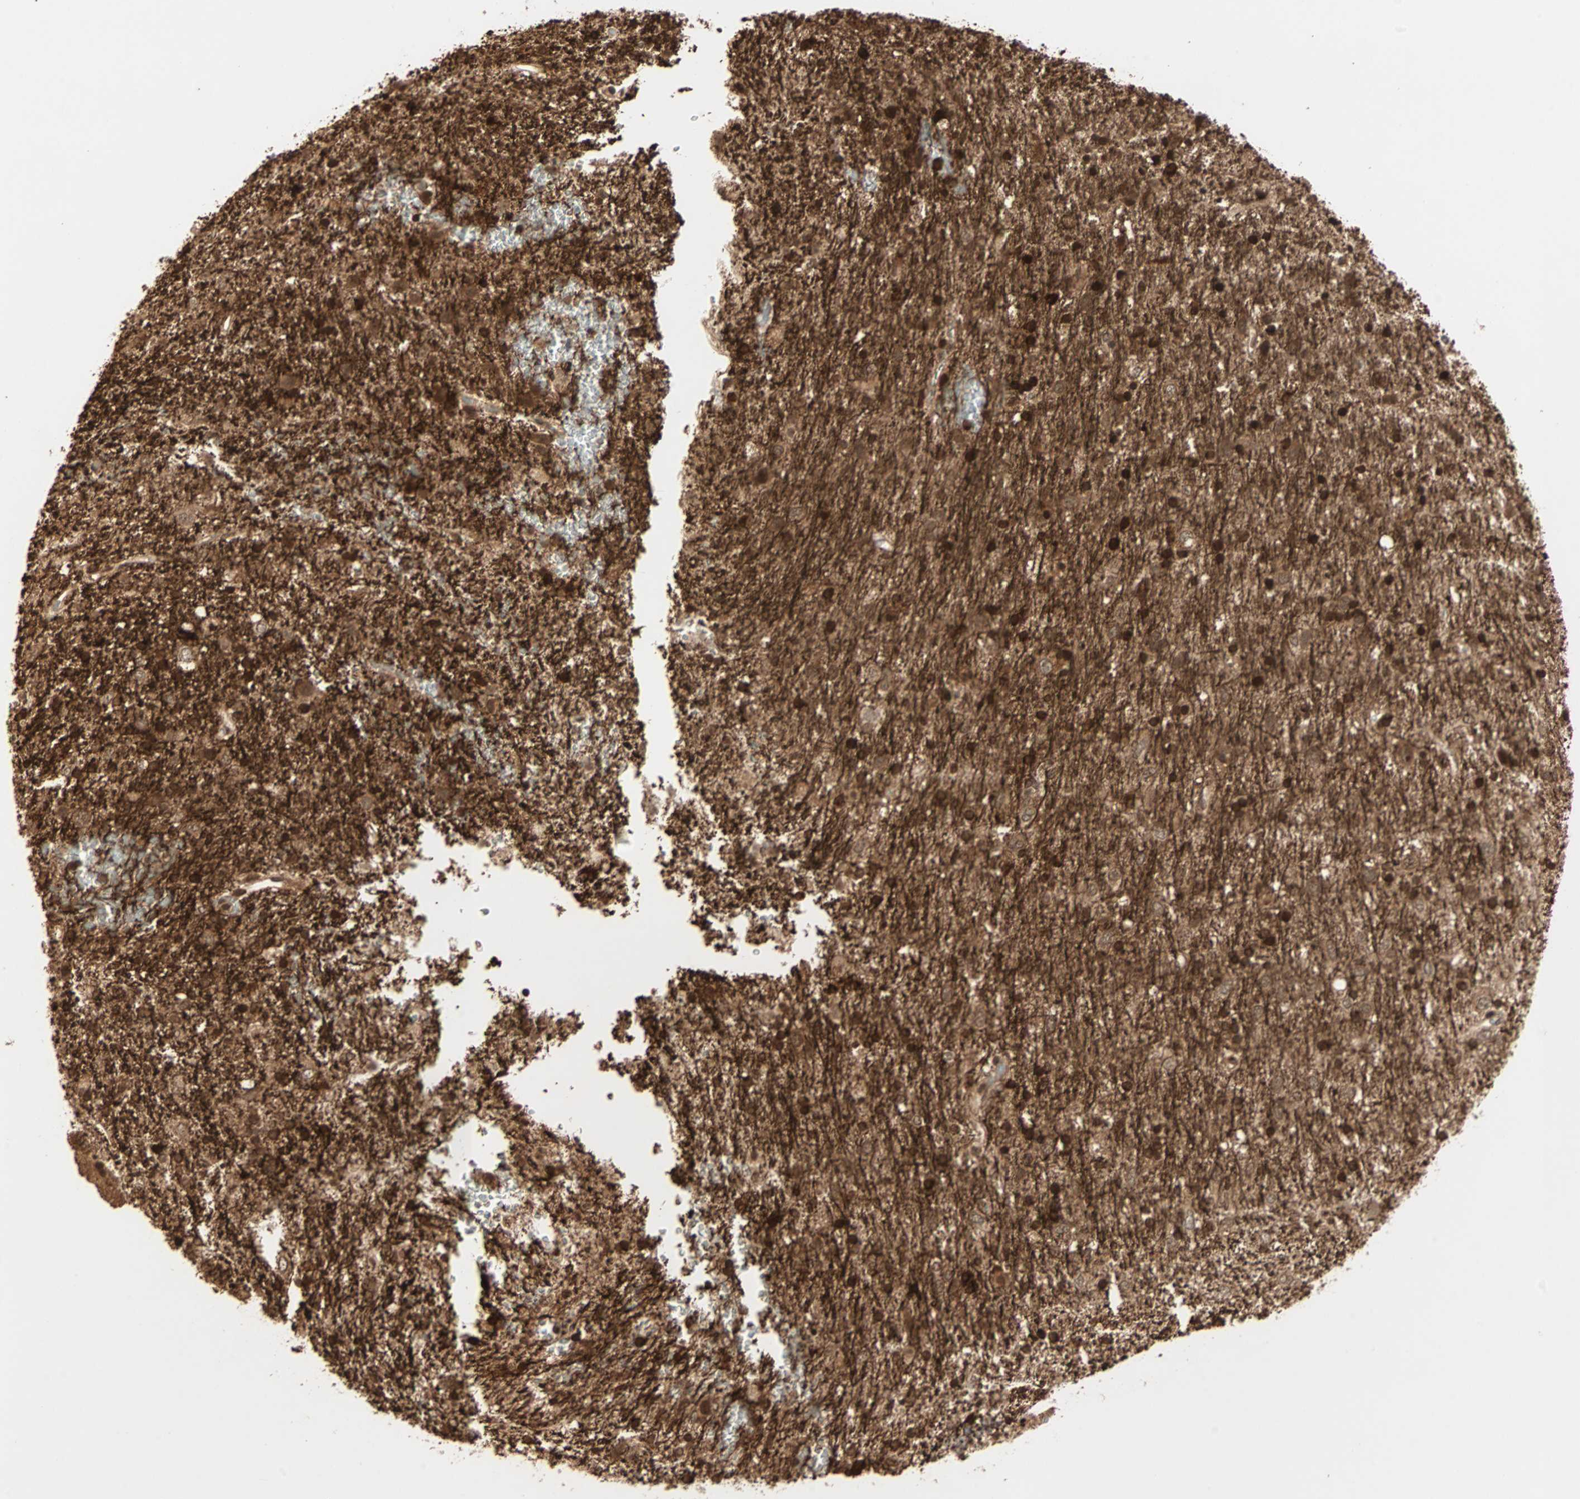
{"staining": {"intensity": "moderate", "quantity": ">75%", "location": "cytoplasmic/membranous"}, "tissue": "glioma", "cell_type": "Tumor cells", "image_type": "cancer", "snomed": [{"axis": "morphology", "description": "Glioma, malignant, Low grade"}, {"axis": "topography", "description": "Brain"}], "caption": "Brown immunohistochemical staining in glioma reveals moderate cytoplasmic/membranous positivity in about >75% of tumor cells.", "gene": "RFFL", "patient": {"sex": "male", "age": 77}}